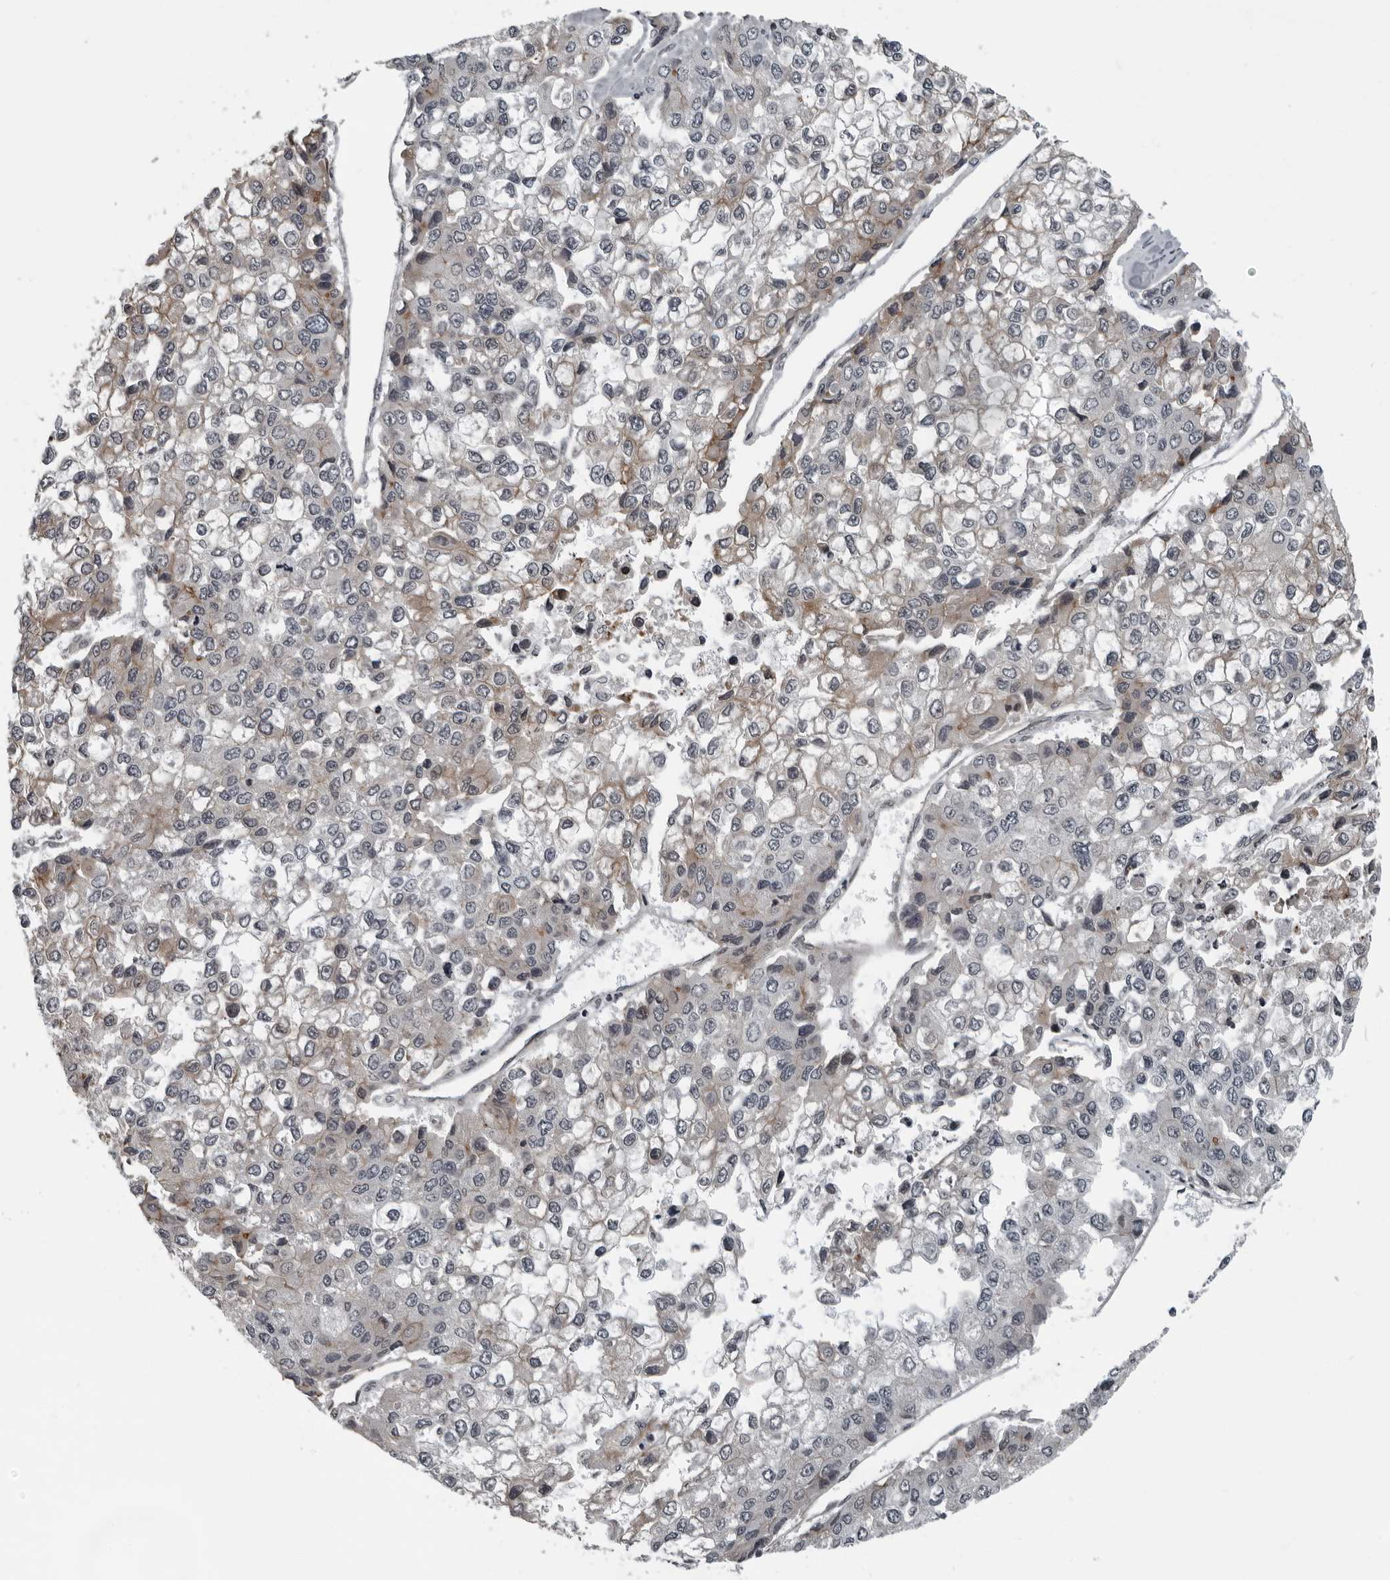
{"staining": {"intensity": "weak", "quantity": "<25%", "location": "cytoplasmic/membranous"}, "tissue": "liver cancer", "cell_type": "Tumor cells", "image_type": "cancer", "snomed": [{"axis": "morphology", "description": "Carcinoma, Hepatocellular, NOS"}, {"axis": "topography", "description": "Liver"}], "caption": "Immunohistochemistry micrograph of neoplastic tissue: human hepatocellular carcinoma (liver) stained with DAB (3,3'-diaminobenzidine) demonstrates no significant protein positivity in tumor cells. The staining was performed using DAB (3,3'-diaminobenzidine) to visualize the protein expression in brown, while the nuclei were stained in blue with hematoxylin (Magnification: 20x).", "gene": "FAM102B", "patient": {"sex": "female", "age": 66}}